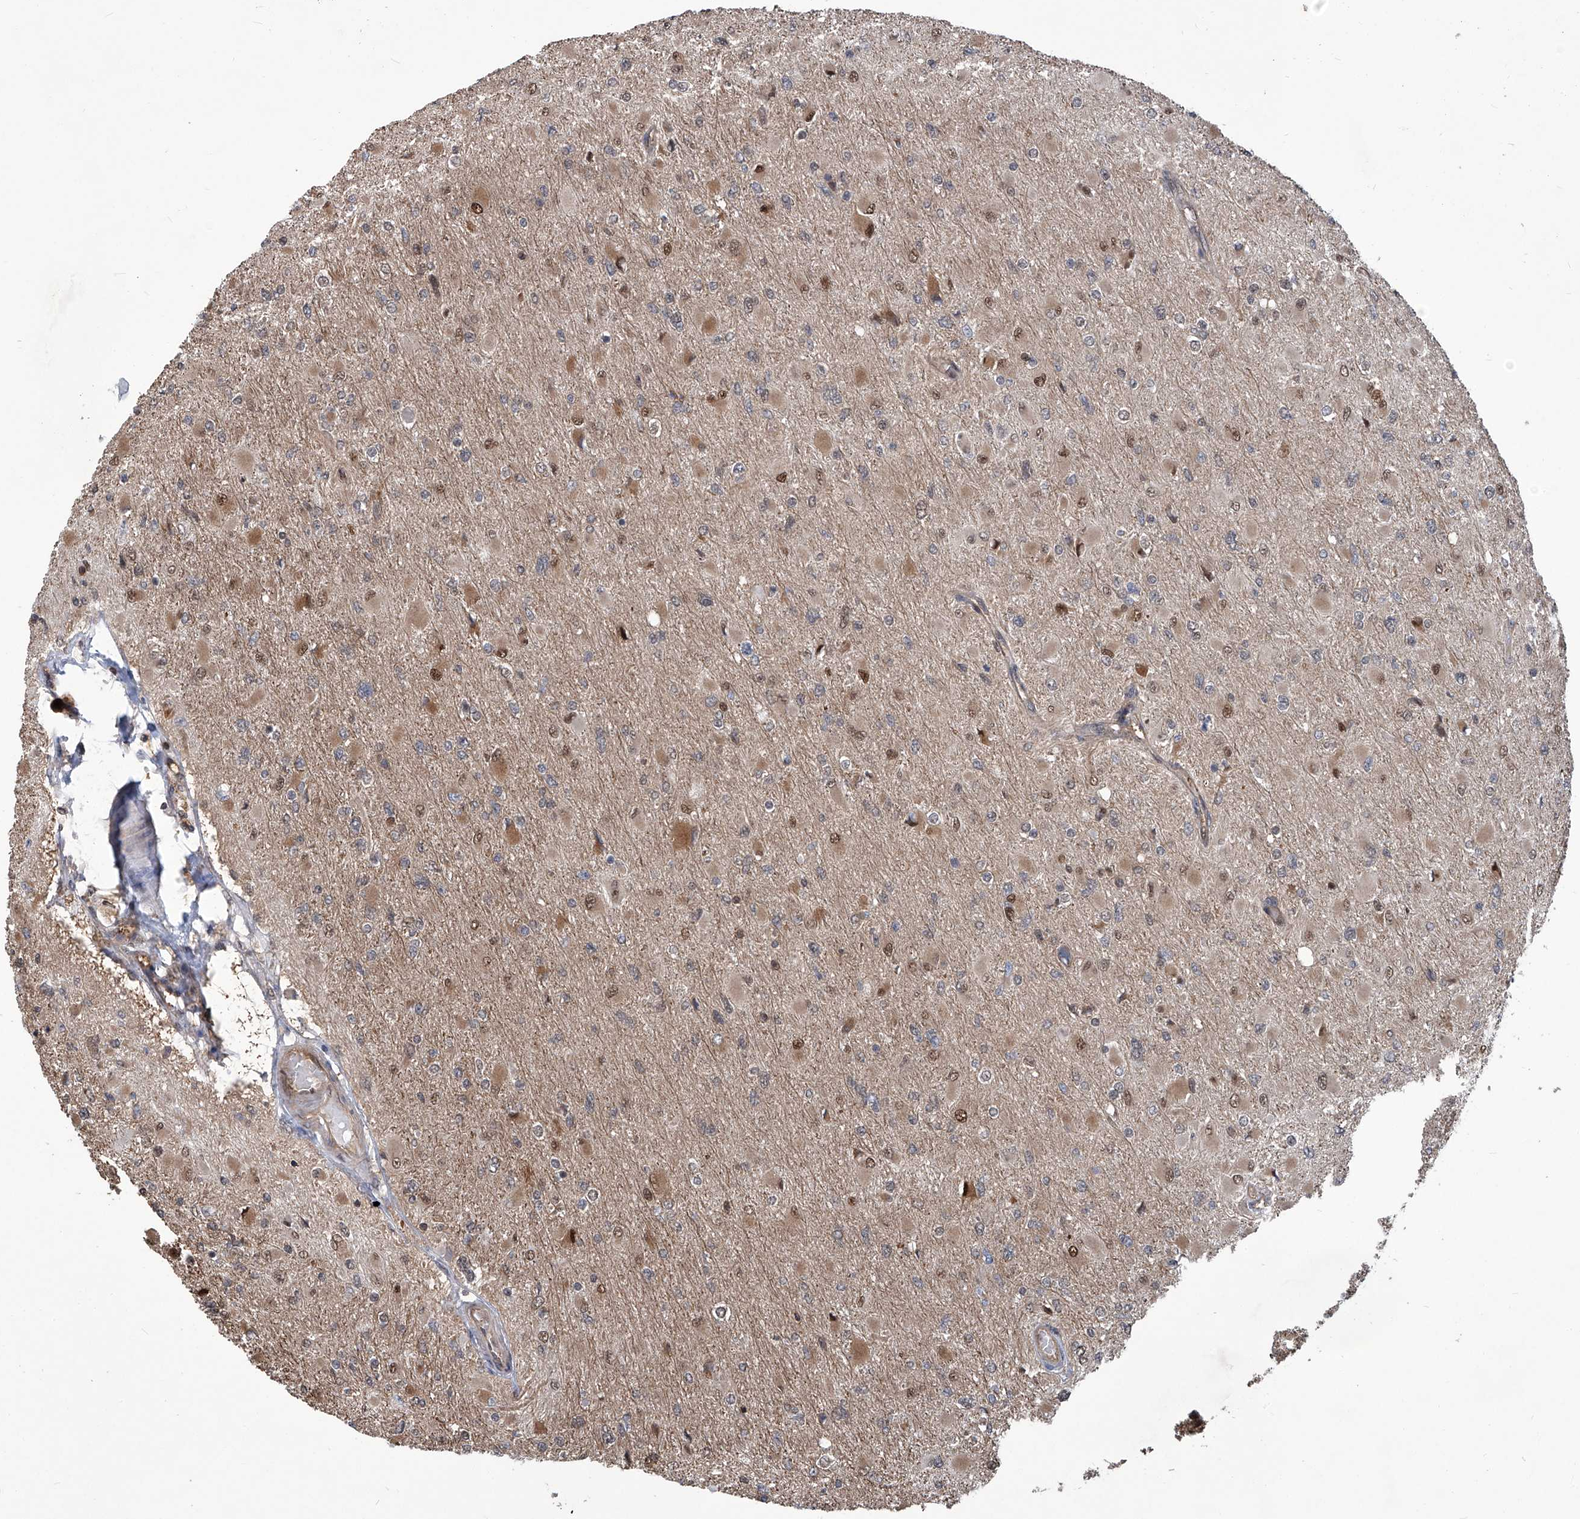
{"staining": {"intensity": "moderate", "quantity": "25%-75%", "location": "nuclear"}, "tissue": "glioma", "cell_type": "Tumor cells", "image_type": "cancer", "snomed": [{"axis": "morphology", "description": "Glioma, malignant, High grade"}, {"axis": "topography", "description": "Cerebral cortex"}], "caption": "A histopathology image of human malignant glioma (high-grade) stained for a protein demonstrates moderate nuclear brown staining in tumor cells.", "gene": "PSMB1", "patient": {"sex": "female", "age": 36}}